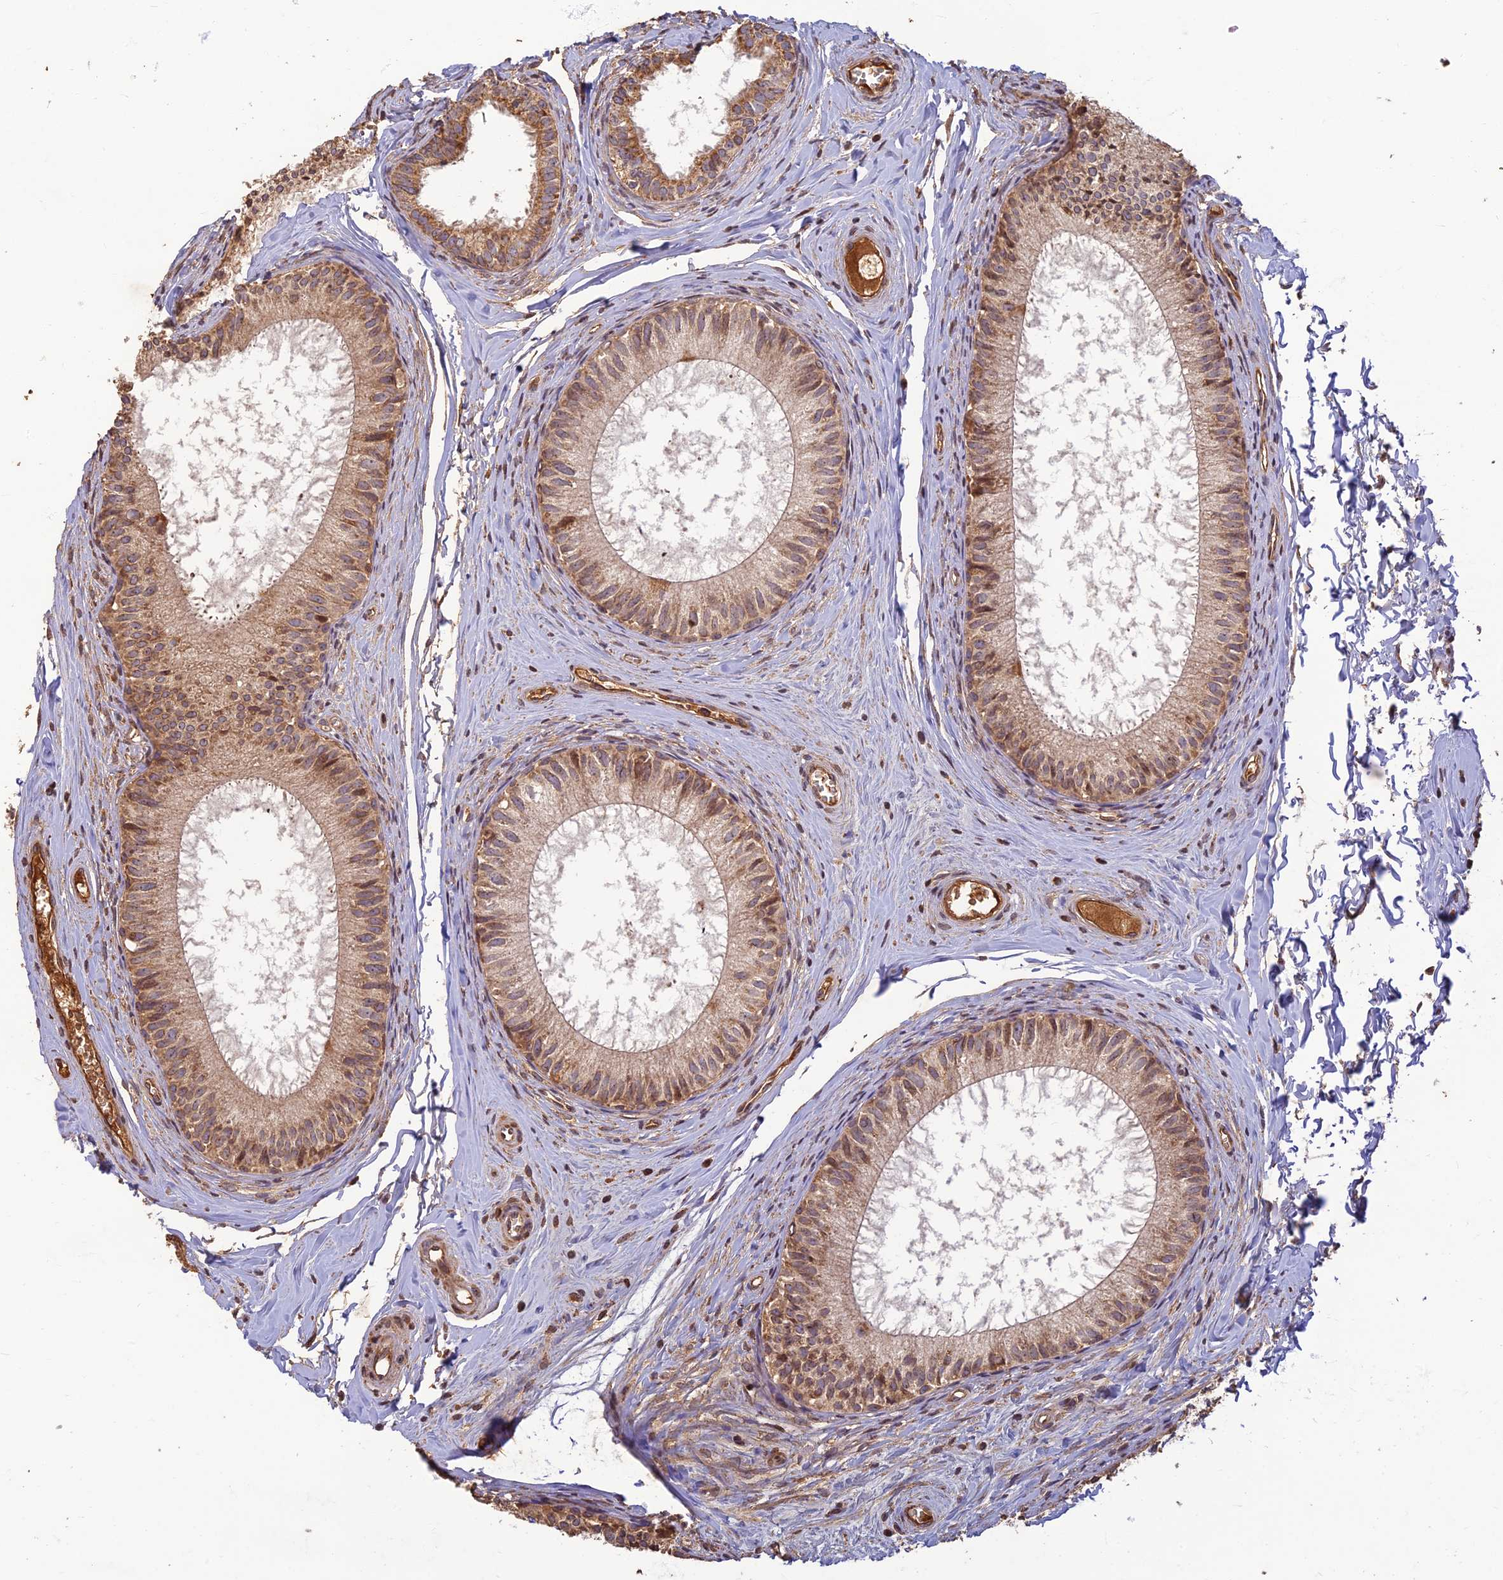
{"staining": {"intensity": "moderate", "quantity": ">75%", "location": "cytoplasmic/membranous"}, "tissue": "epididymis", "cell_type": "Glandular cells", "image_type": "normal", "snomed": [{"axis": "morphology", "description": "Normal tissue, NOS"}, {"axis": "topography", "description": "Epididymis"}], "caption": "DAB (3,3'-diaminobenzidine) immunohistochemical staining of benign epididymis shows moderate cytoplasmic/membranous protein staining in about >75% of glandular cells.", "gene": "CORO1C", "patient": {"sex": "male", "age": 34}}